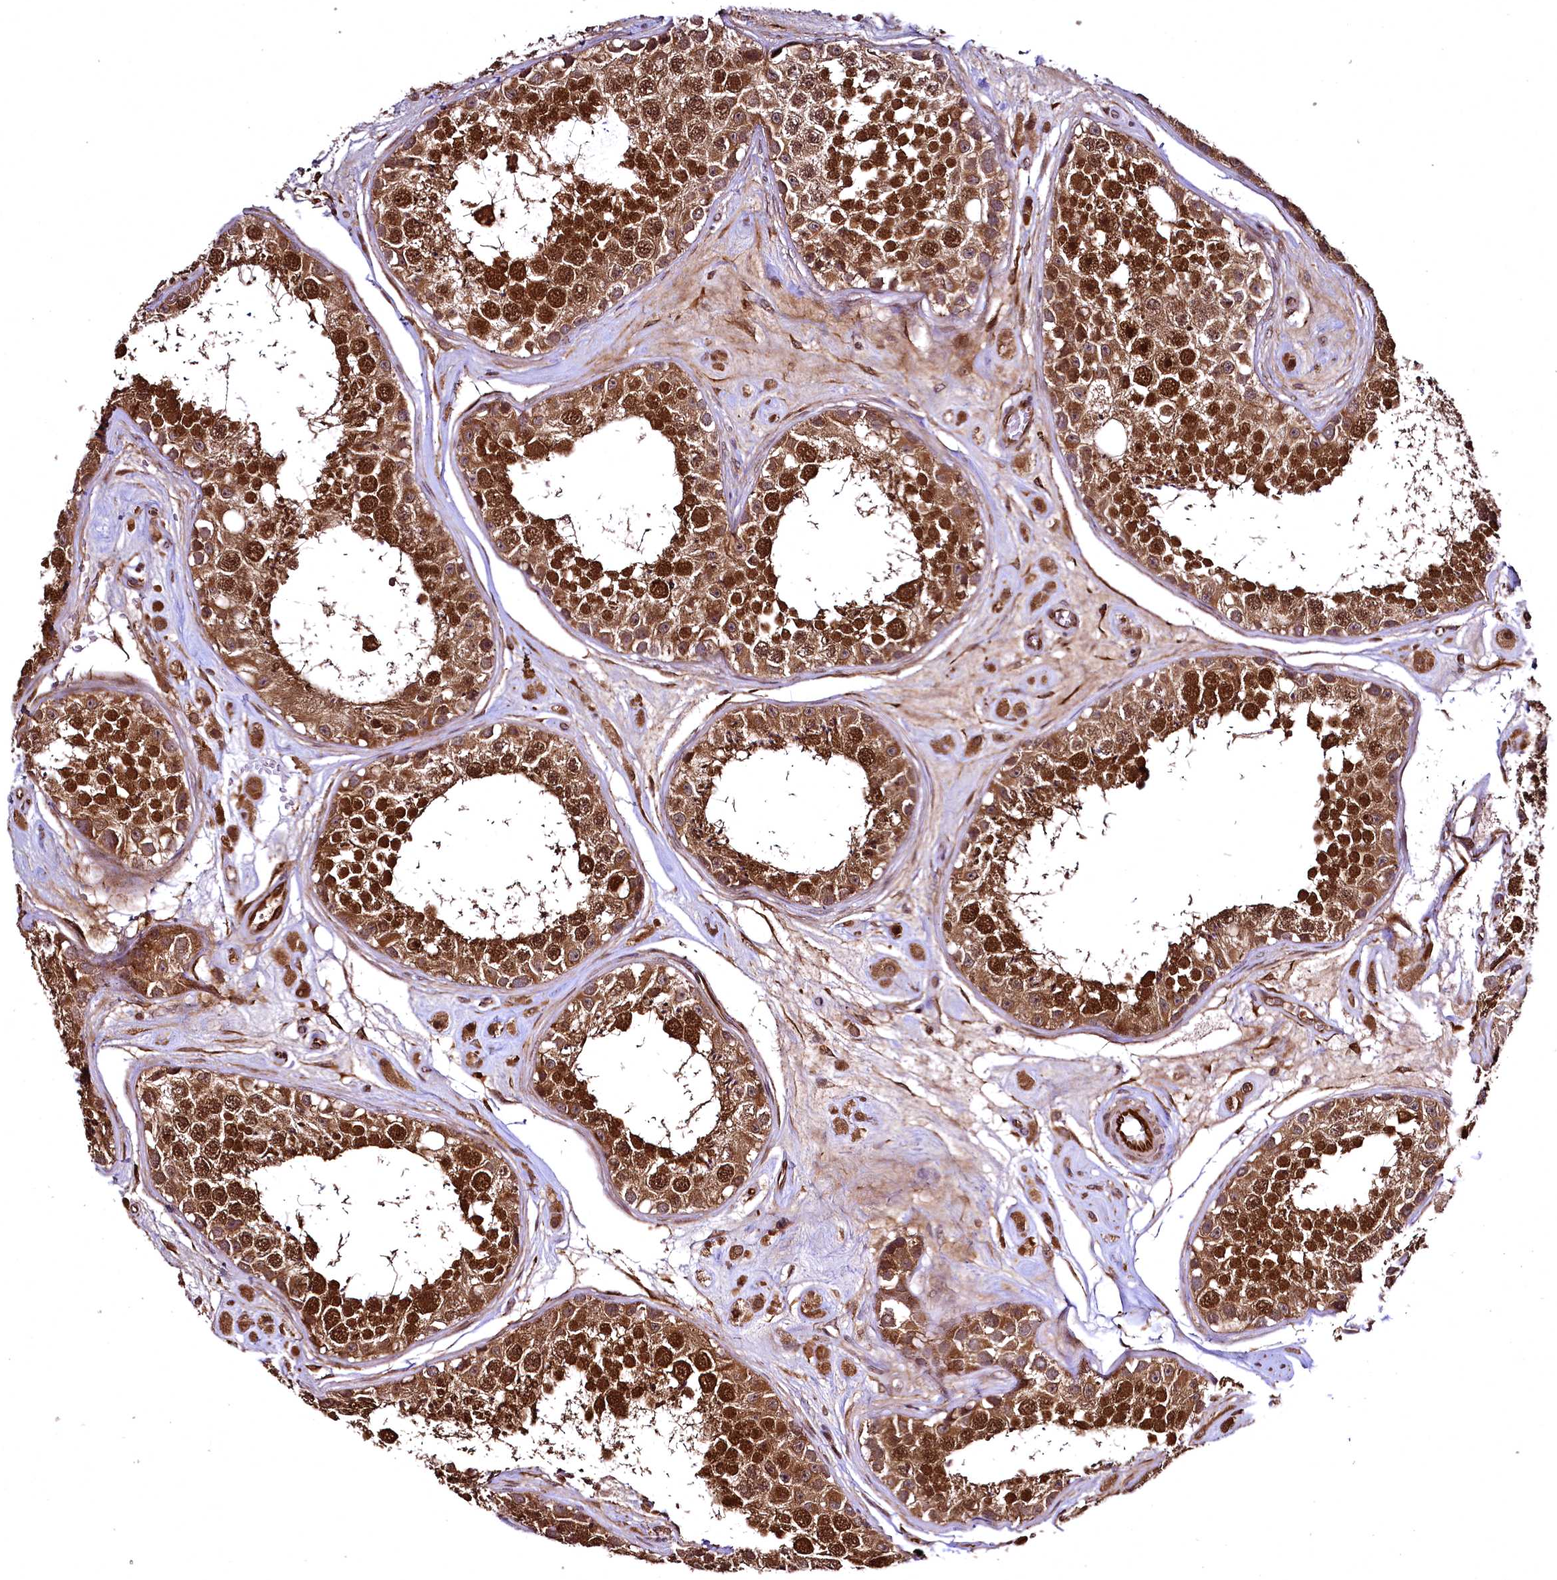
{"staining": {"intensity": "strong", "quantity": ">75%", "location": "cytoplasmic/membranous,nuclear"}, "tissue": "testis", "cell_type": "Cells in seminiferous ducts", "image_type": "normal", "snomed": [{"axis": "morphology", "description": "Normal tissue, NOS"}, {"axis": "topography", "description": "Testis"}], "caption": "Immunohistochemistry photomicrograph of normal human testis stained for a protein (brown), which displays high levels of strong cytoplasmic/membranous,nuclear expression in approximately >75% of cells in seminiferous ducts.", "gene": "TBCEL", "patient": {"sex": "male", "age": 25}}